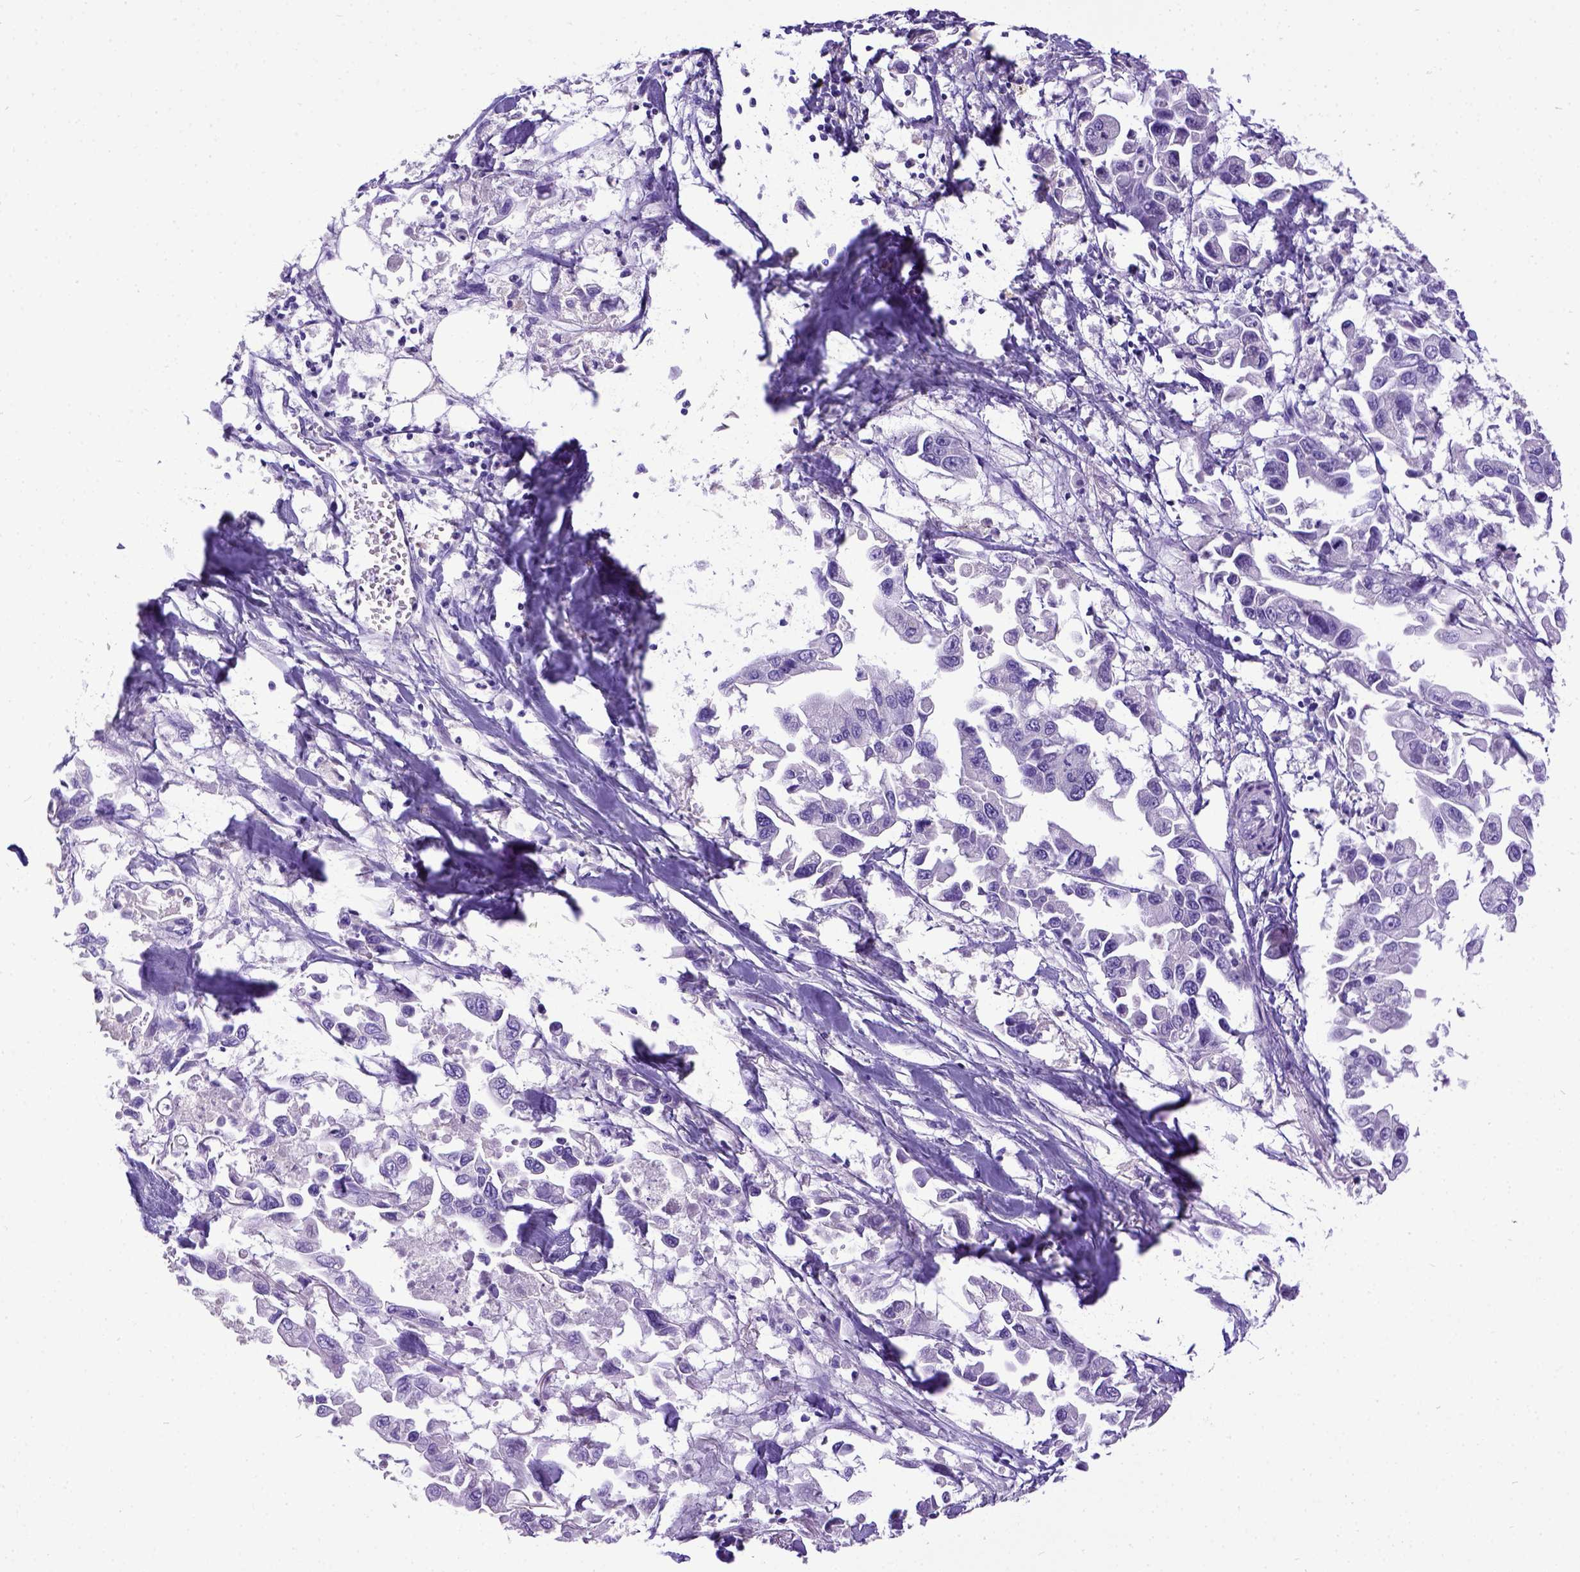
{"staining": {"intensity": "negative", "quantity": "none", "location": "none"}, "tissue": "pancreatic cancer", "cell_type": "Tumor cells", "image_type": "cancer", "snomed": [{"axis": "morphology", "description": "Adenocarcinoma, NOS"}, {"axis": "topography", "description": "Pancreas"}], "caption": "There is no significant positivity in tumor cells of adenocarcinoma (pancreatic).", "gene": "ESR1", "patient": {"sex": "female", "age": 83}}